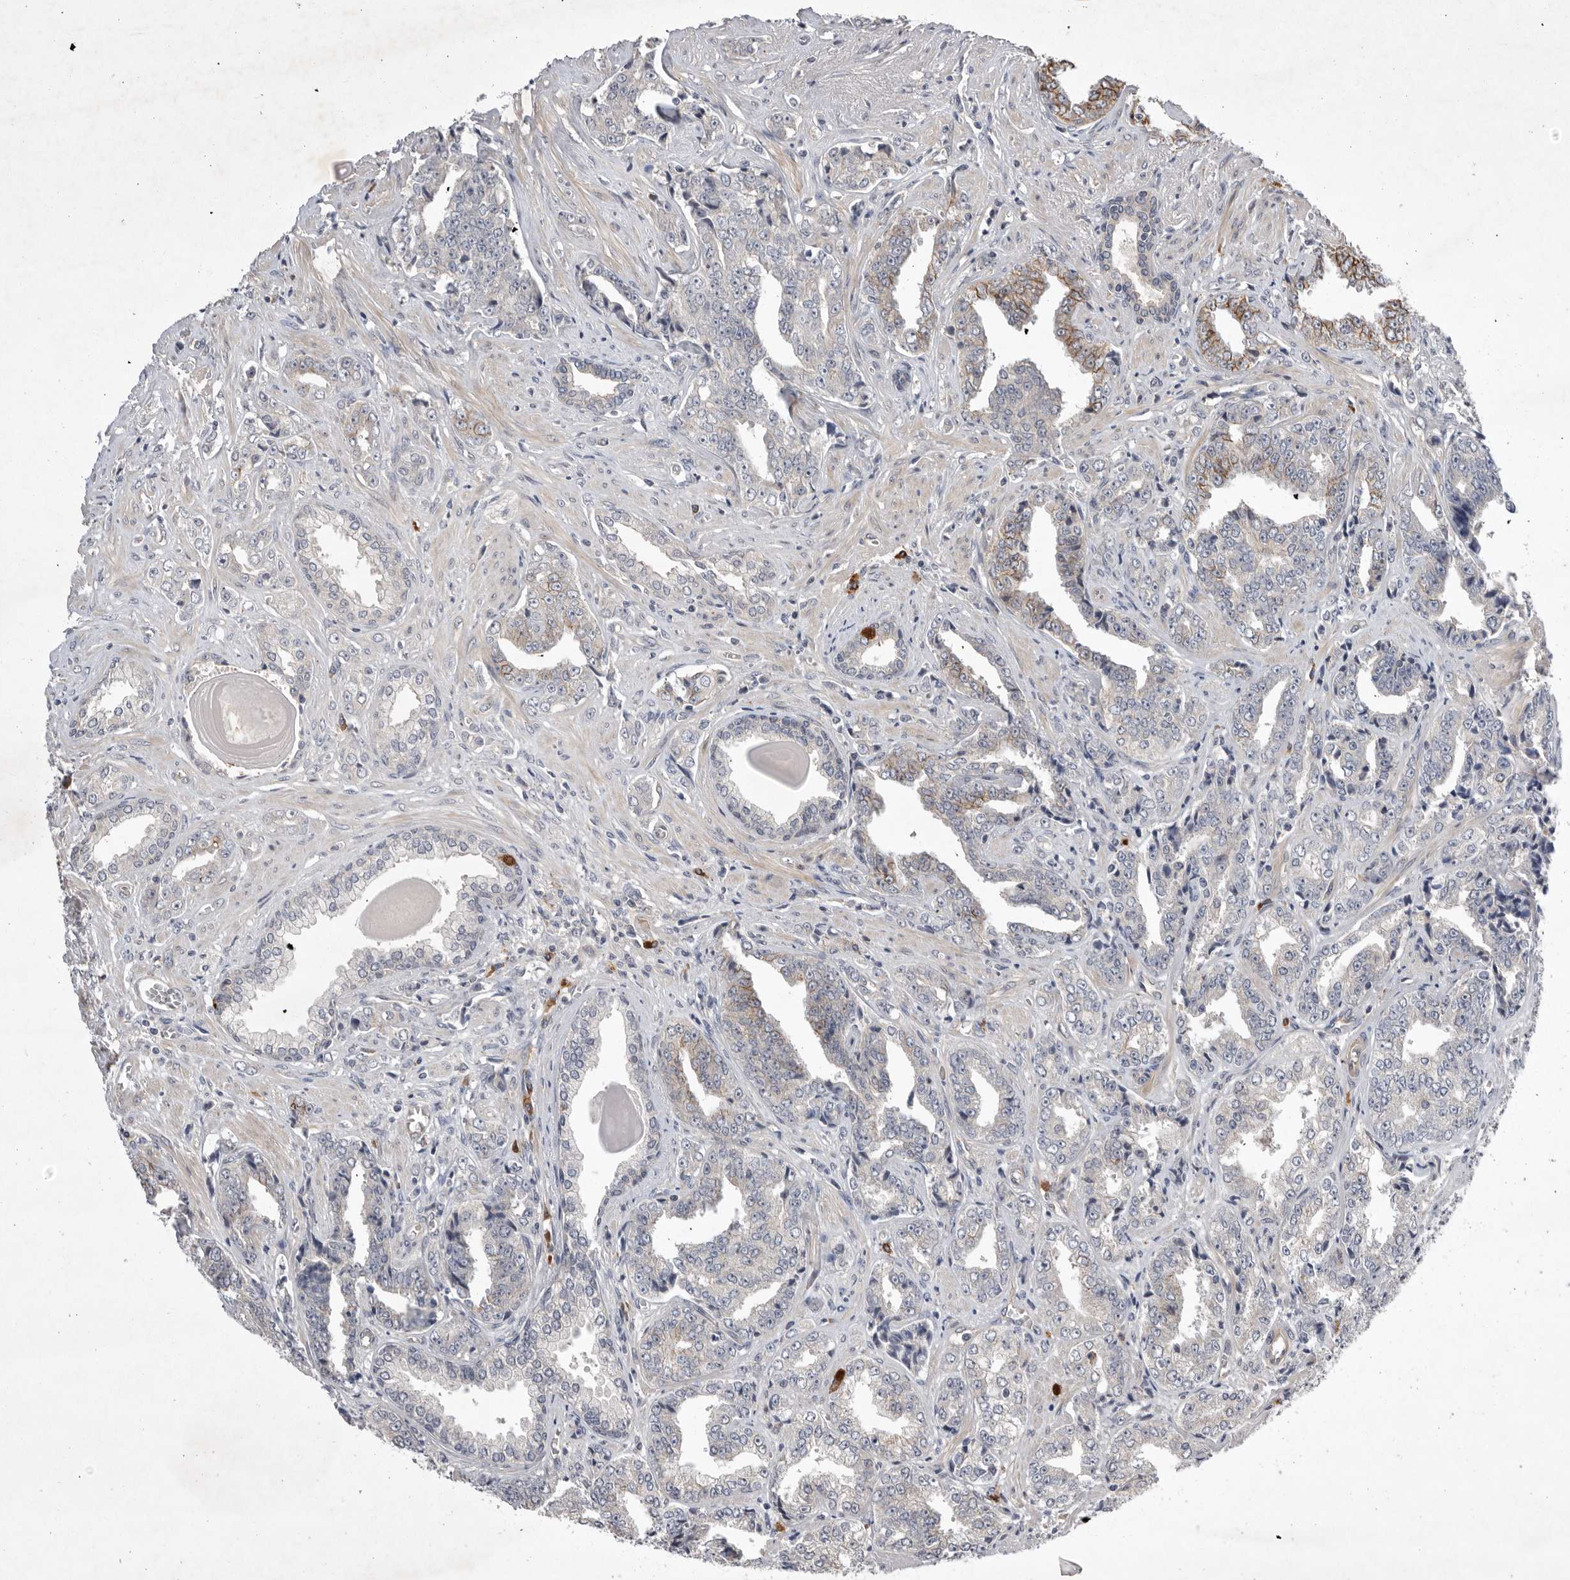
{"staining": {"intensity": "moderate", "quantity": "<25%", "location": "cytoplasmic/membranous"}, "tissue": "prostate cancer", "cell_type": "Tumor cells", "image_type": "cancer", "snomed": [{"axis": "morphology", "description": "Adenocarcinoma, High grade"}, {"axis": "topography", "description": "Prostate"}], "caption": "Immunohistochemical staining of human prostate cancer reveals low levels of moderate cytoplasmic/membranous protein positivity in approximately <25% of tumor cells. Using DAB (brown) and hematoxylin (blue) stains, captured at high magnification using brightfield microscopy.", "gene": "NRCAM", "patient": {"sex": "male", "age": 71}}